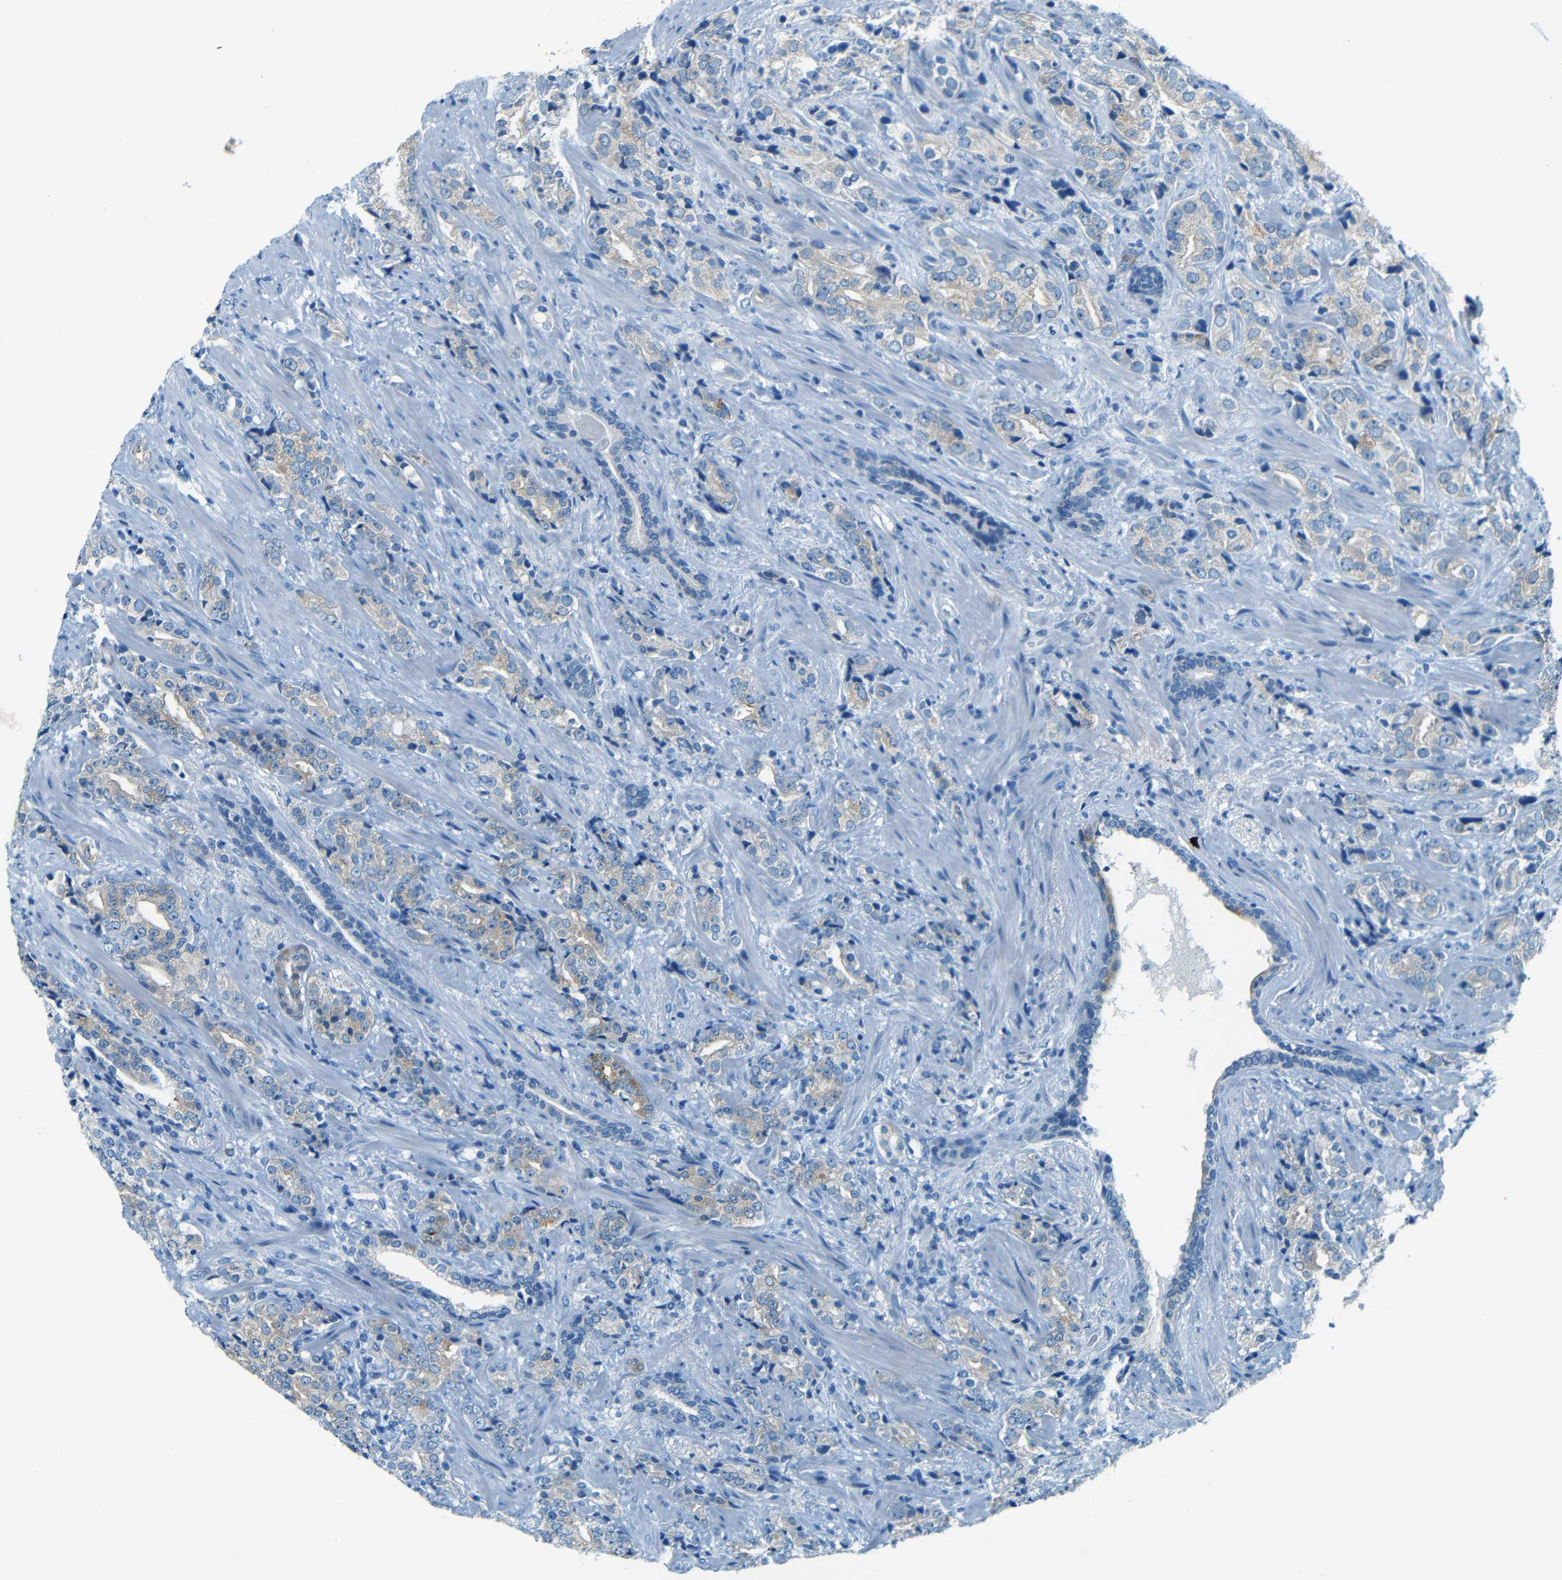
{"staining": {"intensity": "moderate", "quantity": "25%-75%", "location": "cytoplasmic/membranous"}, "tissue": "prostate cancer", "cell_type": "Tumor cells", "image_type": "cancer", "snomed": [{"axis": "morphology", "description": "Adenocarcinoma, High grade"}, {"axis": "topography", "description": "Prostate"}], "caption": "IHC of human adenocarcinoma (high-grade) (prostate) demonstrates medium levels of moderate cytoplasmic/membranous expression in about 25%-75% of tumor cells.", "gene": "MAP2", "patient": {"sex": "male", "age": 71}}